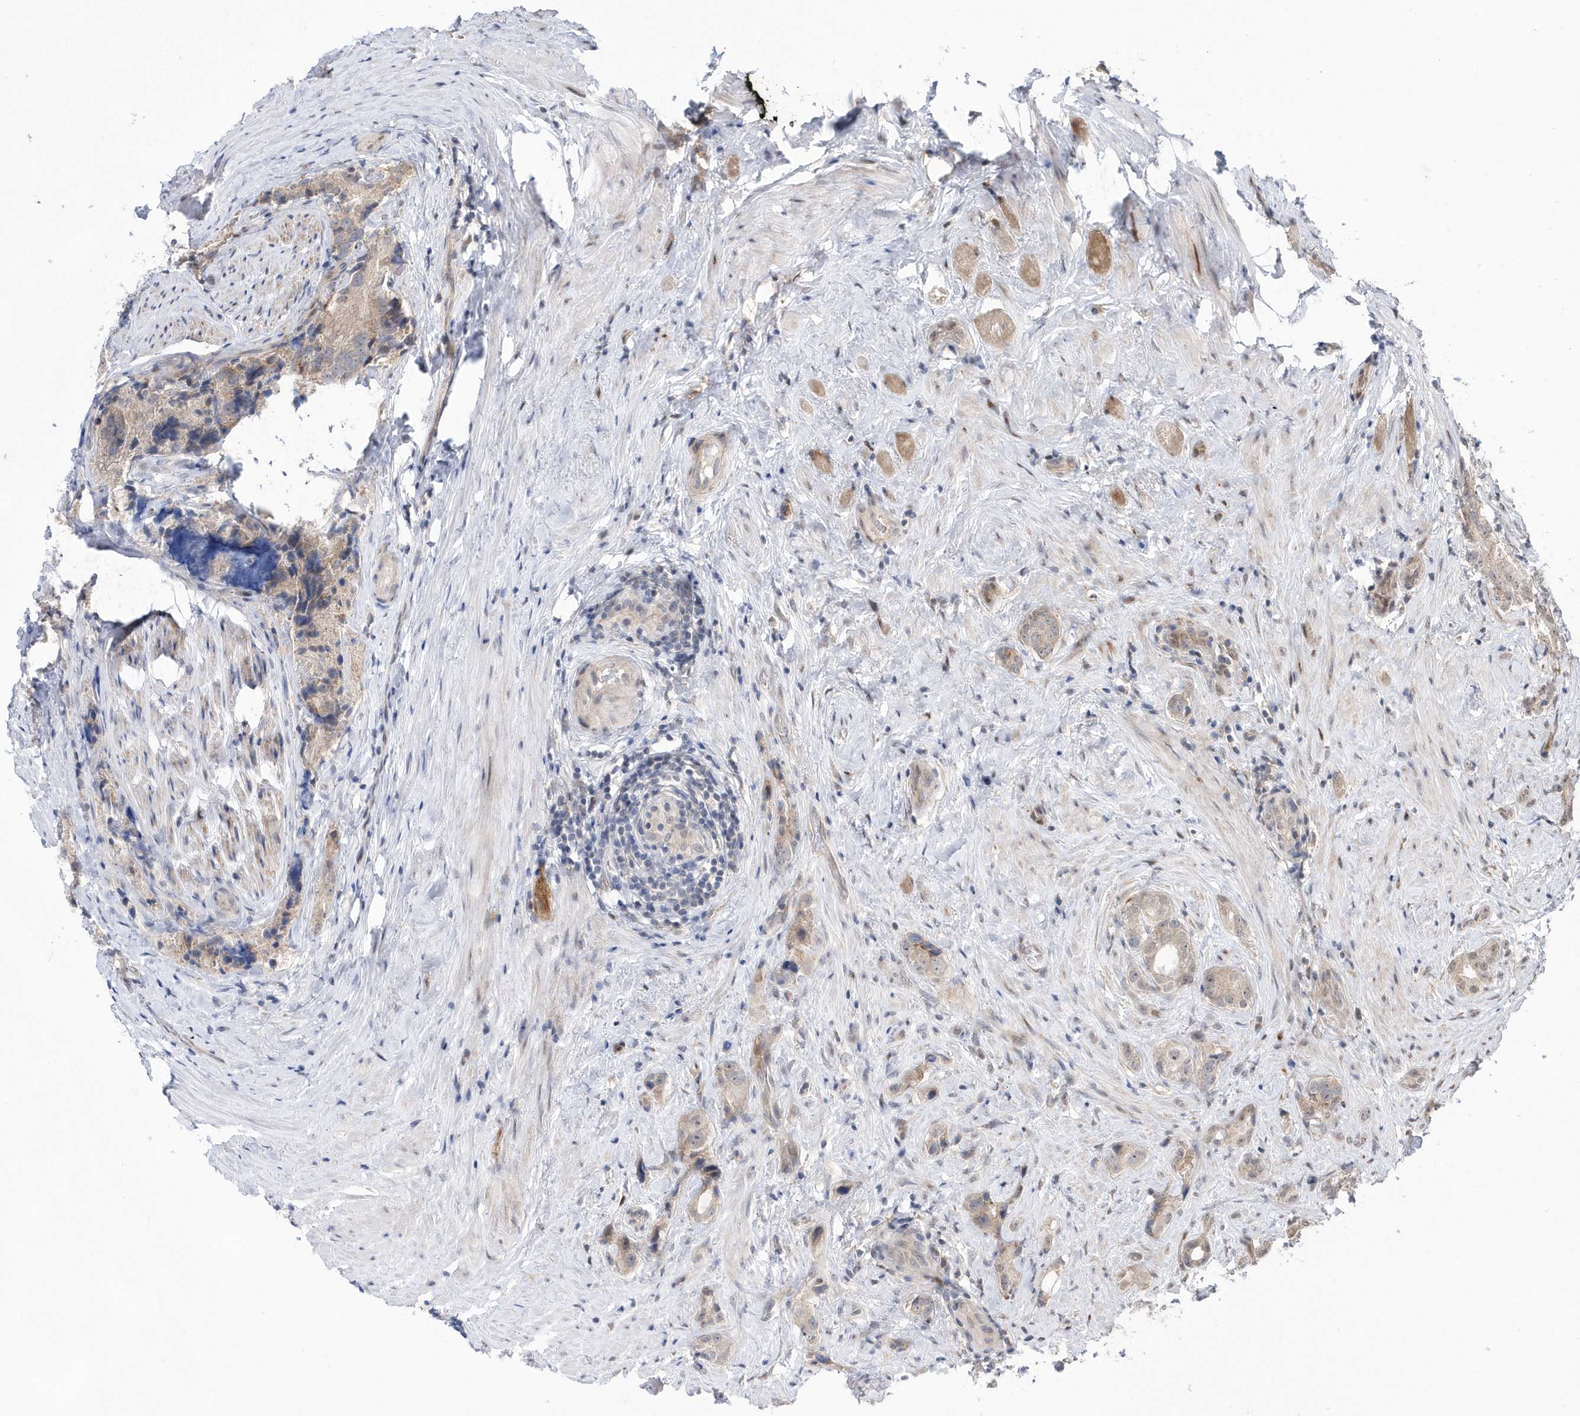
{"staining": {"intensity": "weak", "quantity": "25%-75%", "location": "cytoplasmic/membranous"}, "tissue": "prostate cancer", "cell_type": "Tumor cells", "image_type": "cancer", "snomed": [{"axis": "morphology", "description": "Adenocarcinoma, Low grade"}, {"axis": "topography", "description": "Prostate"}], "caption": "The image reveals staining of prostate cancer, revealing weak cytoplasmic/membranous protein positivity (brown color) within tumor cells.", "gene": "DALRD3", "patient": {"sex": "male", "age": 71}}